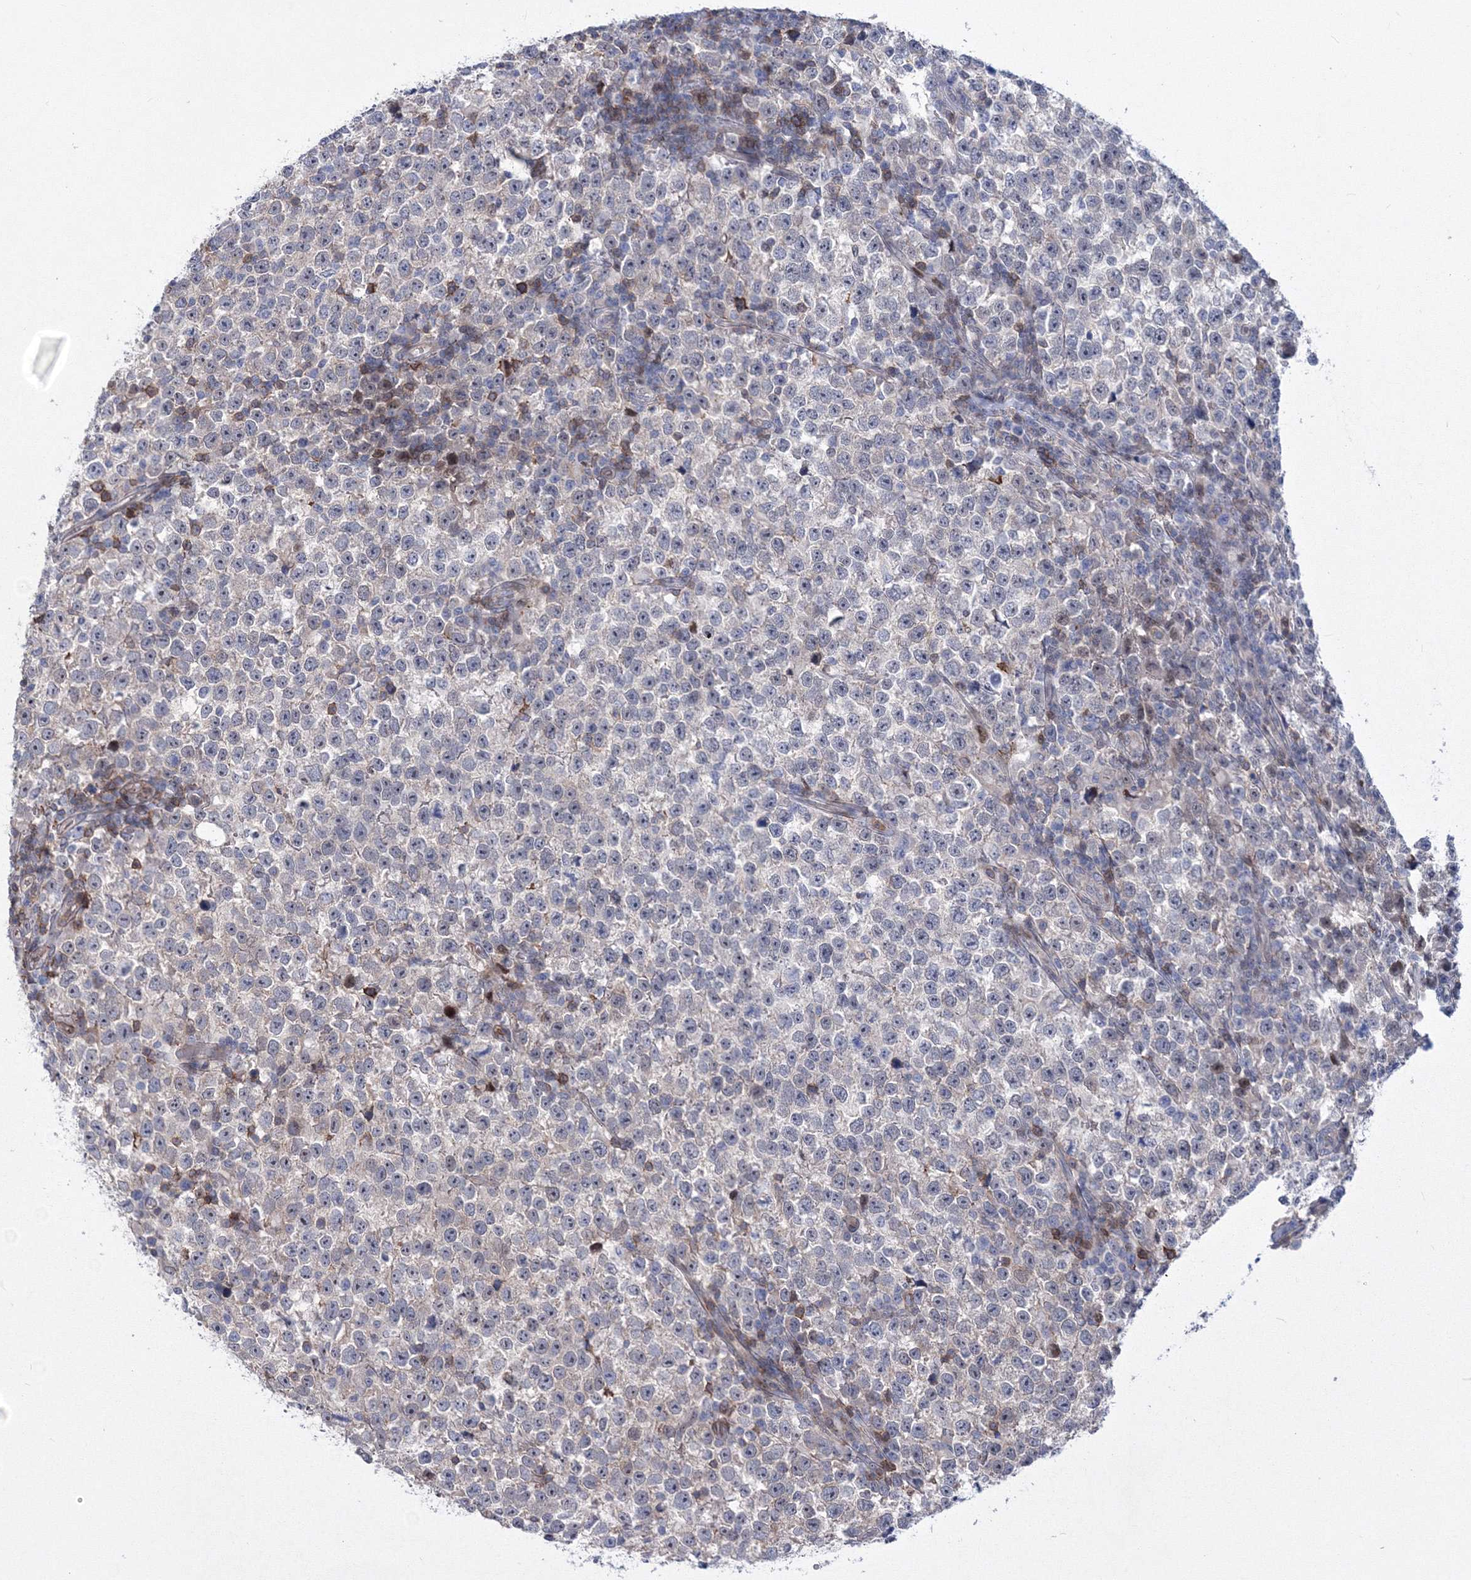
{"staining": {"intensity": "negative", "quantity": "none", "location": "none"}, "tissue": "testis cancer", "cell_type": "Tumor cells", "image_type": "cancer", "snomed": [{"axis": "morphology", "description": "Normal tissue, NOS"}, {"axis": "morphology", "description": "Seminoma, NOS"}, {"axis": "topography", "description": "Testis"}], "caption": "An immunohistochemistry photomicrograph of testis cancer (seminoma) is shown. There is no staining in tumor cells of testis cancer (seminoma).", "gene": "RNPEPL1", "patient": {"sex": "male", "age": 43}}